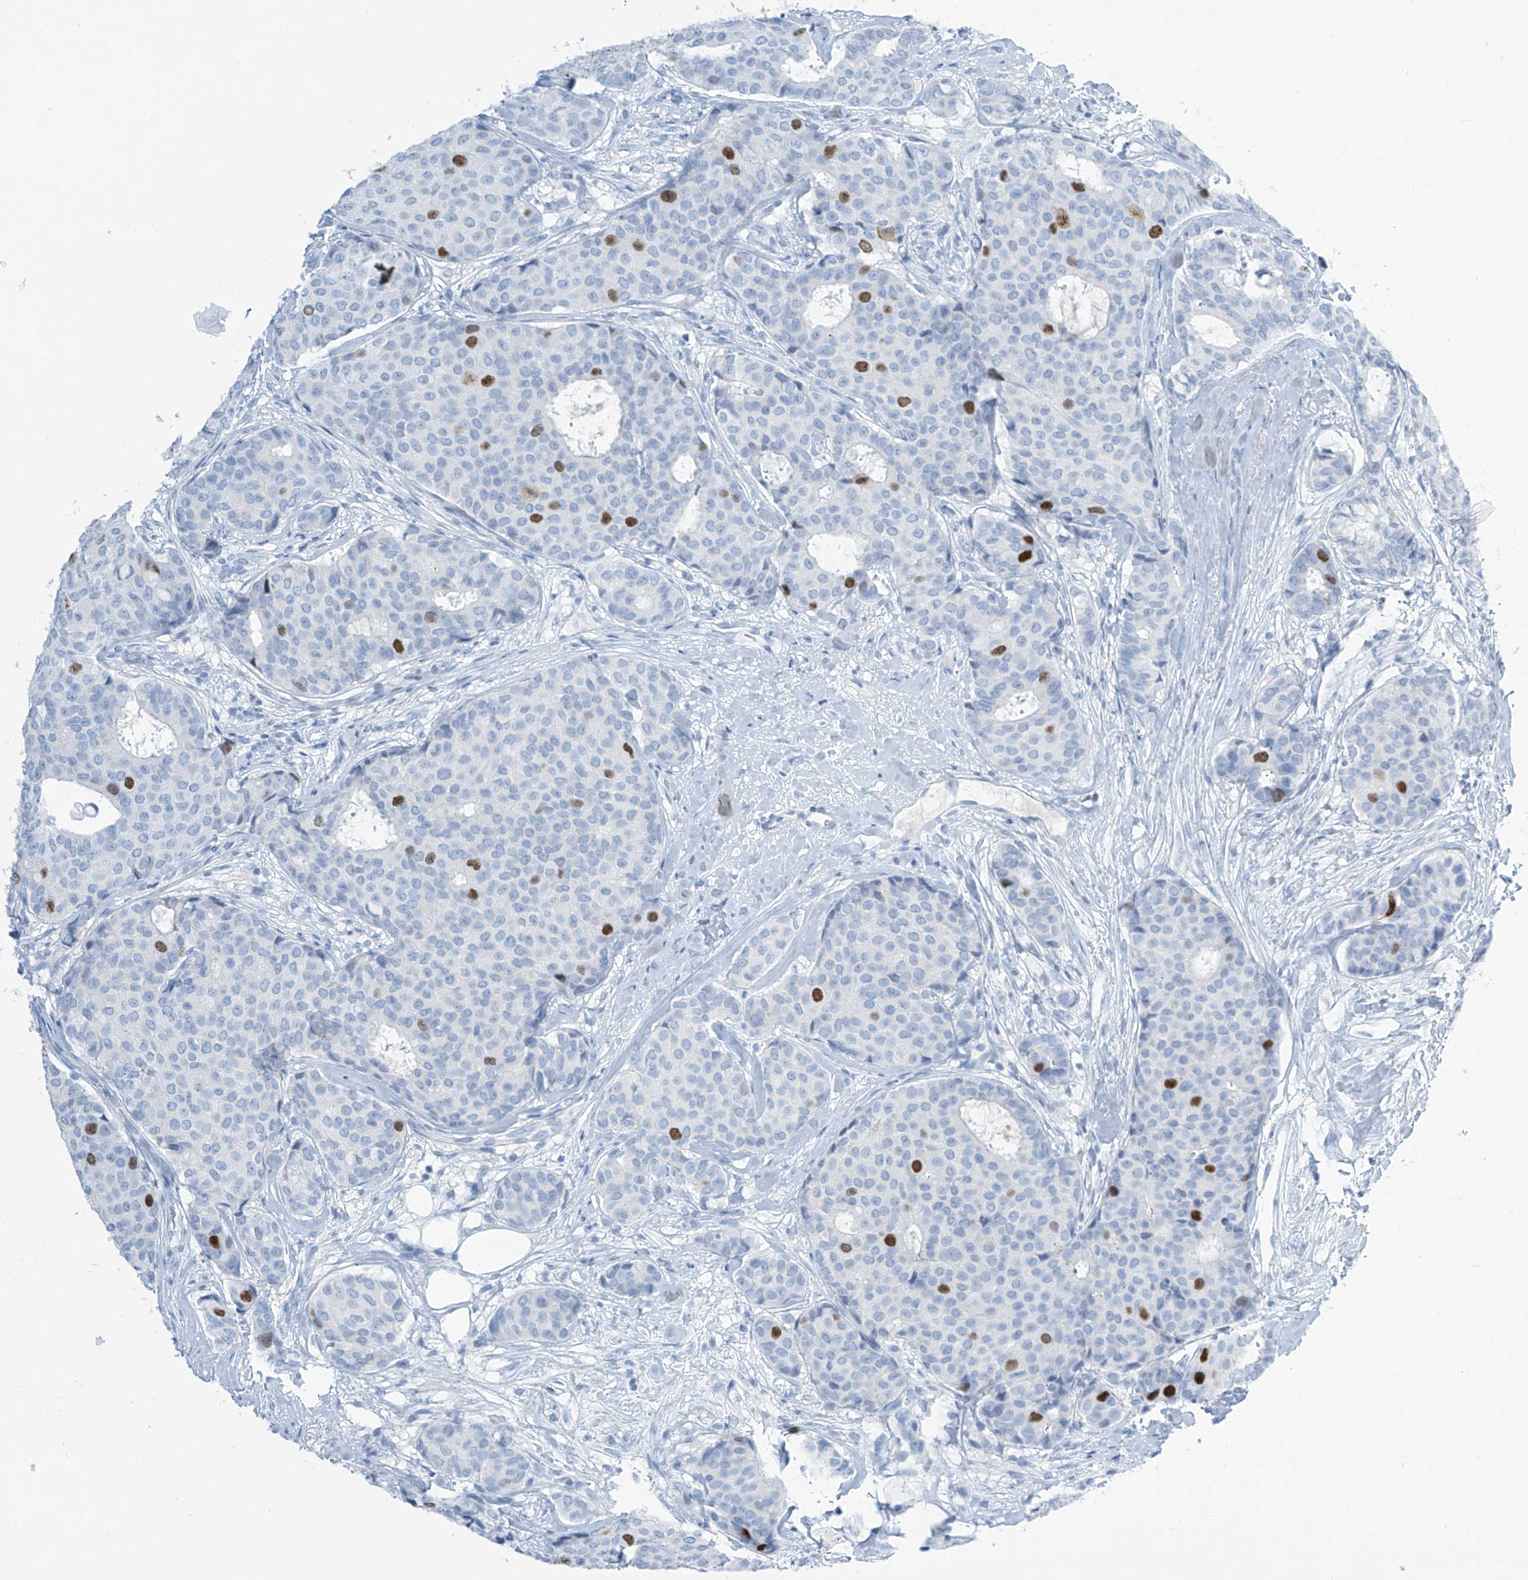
{"staining": {"intensity": "moderate", "quantity": "<25%", "location": "nuclear"}, "tissue": "breast cancer", "cell_type": "Tumor cells", "image_type": "cancer", "snomed": [{"axis": "morphology", "description": "Duct carcinoma"}, {"axis": "topography", "description": "Breast"}], "caption": "DAB immunohistochemical staining of breast cancer (infiltrating ductal carcinoma) demonstrates moderate nuclear protein staining in about <25% of tumor cells.", "gene": "SGO2", "patient": {"sex": "female", "age": 75}}